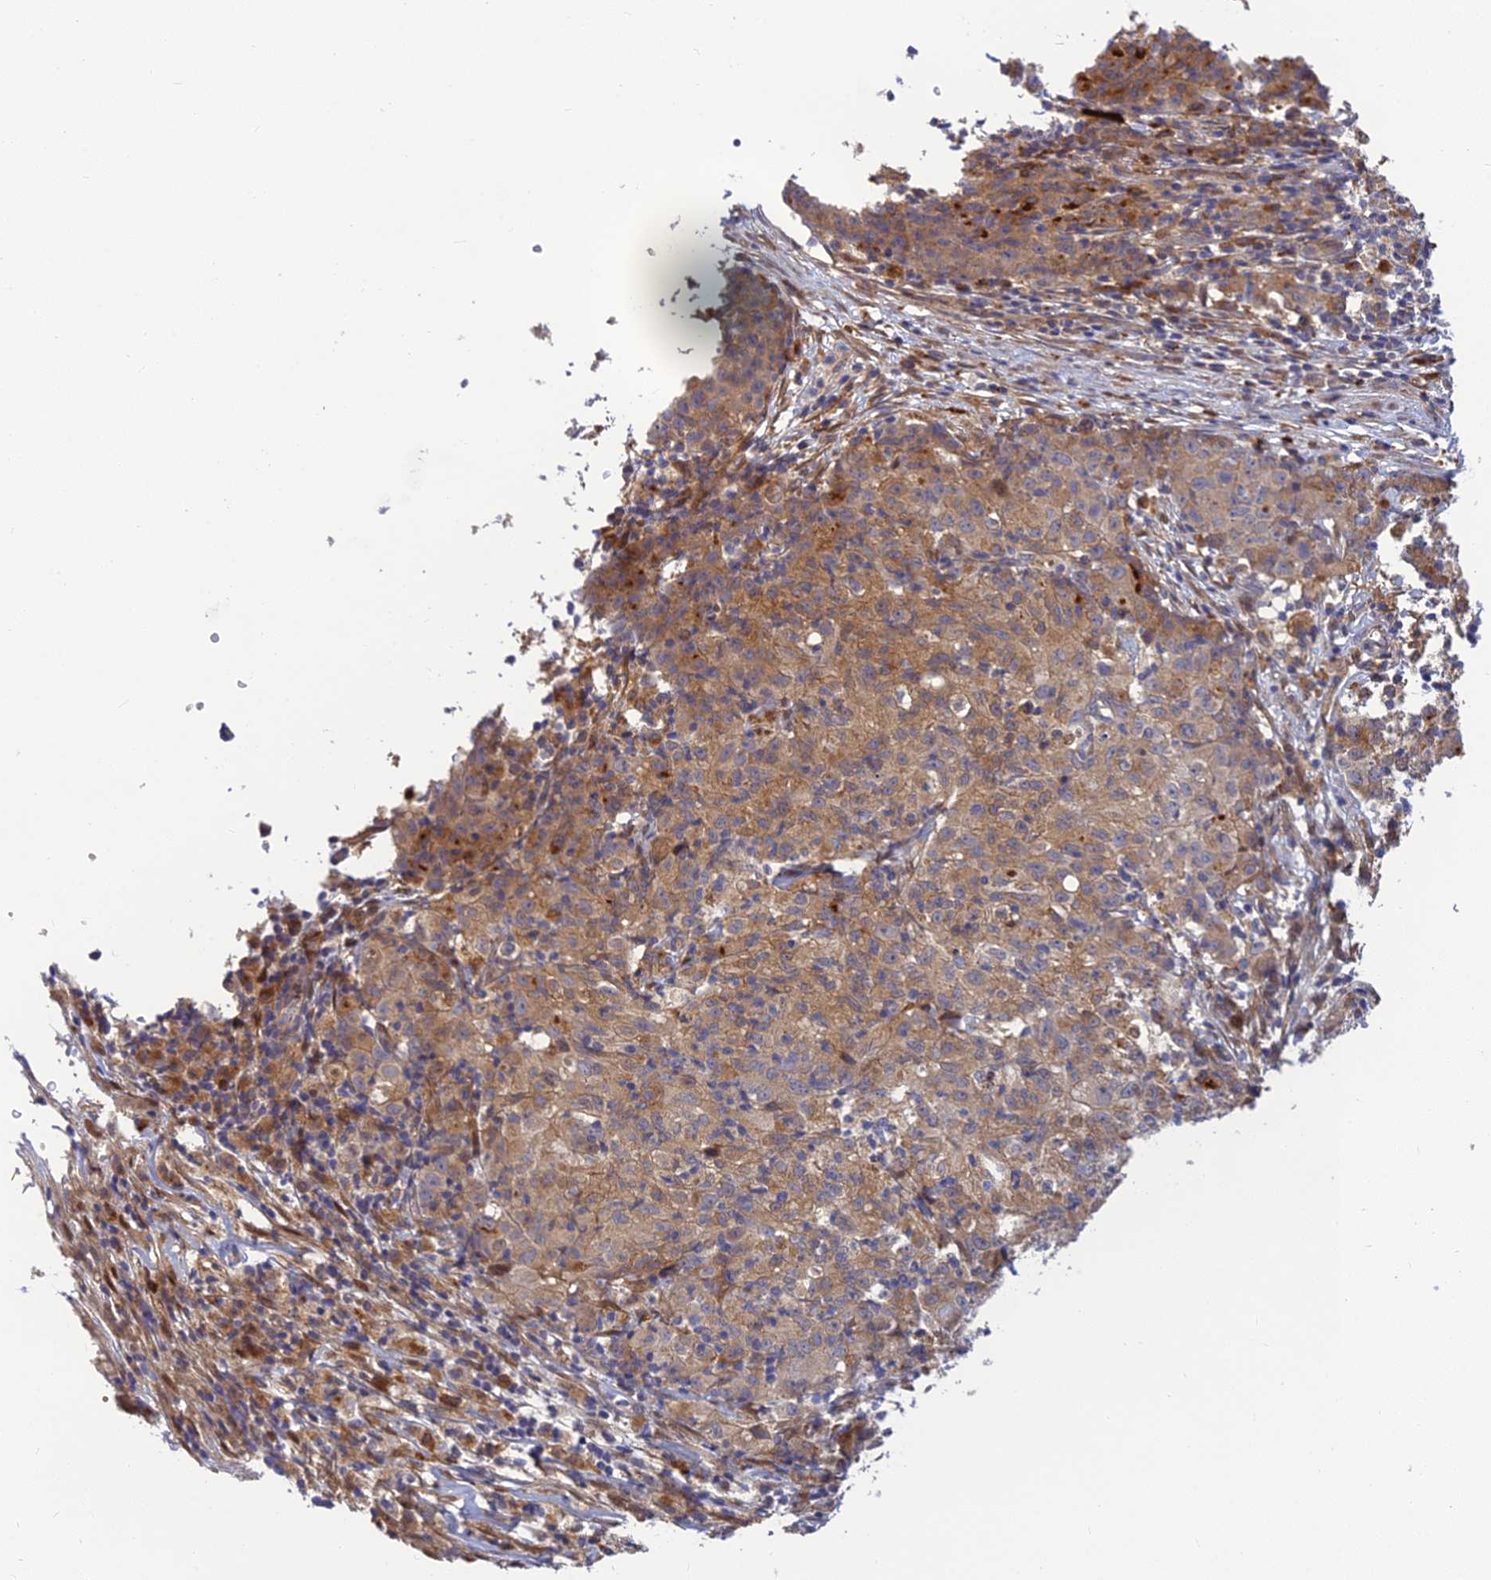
{"staining": {"intensity": "weak", "quantity": "25%-75%", "location": "cytoplasmic/membranous"}, "tissue": "ovarian cancer", "cell_type": "Tumor cells", "image_type": "cancer", "snomed": [{"axis": "morphology", "description": "Carcinoma, endometroid"}, {"axis": "topography", "description": "Ovary"}], "caption": "A brown stain shows weak cytoplasmic/membranous staining of a protein in human ovarian cancer (endometroid carcinoma) tumor cells.", "gene": "FAM151B", "patient": {"sex": "female", "age": 42}}